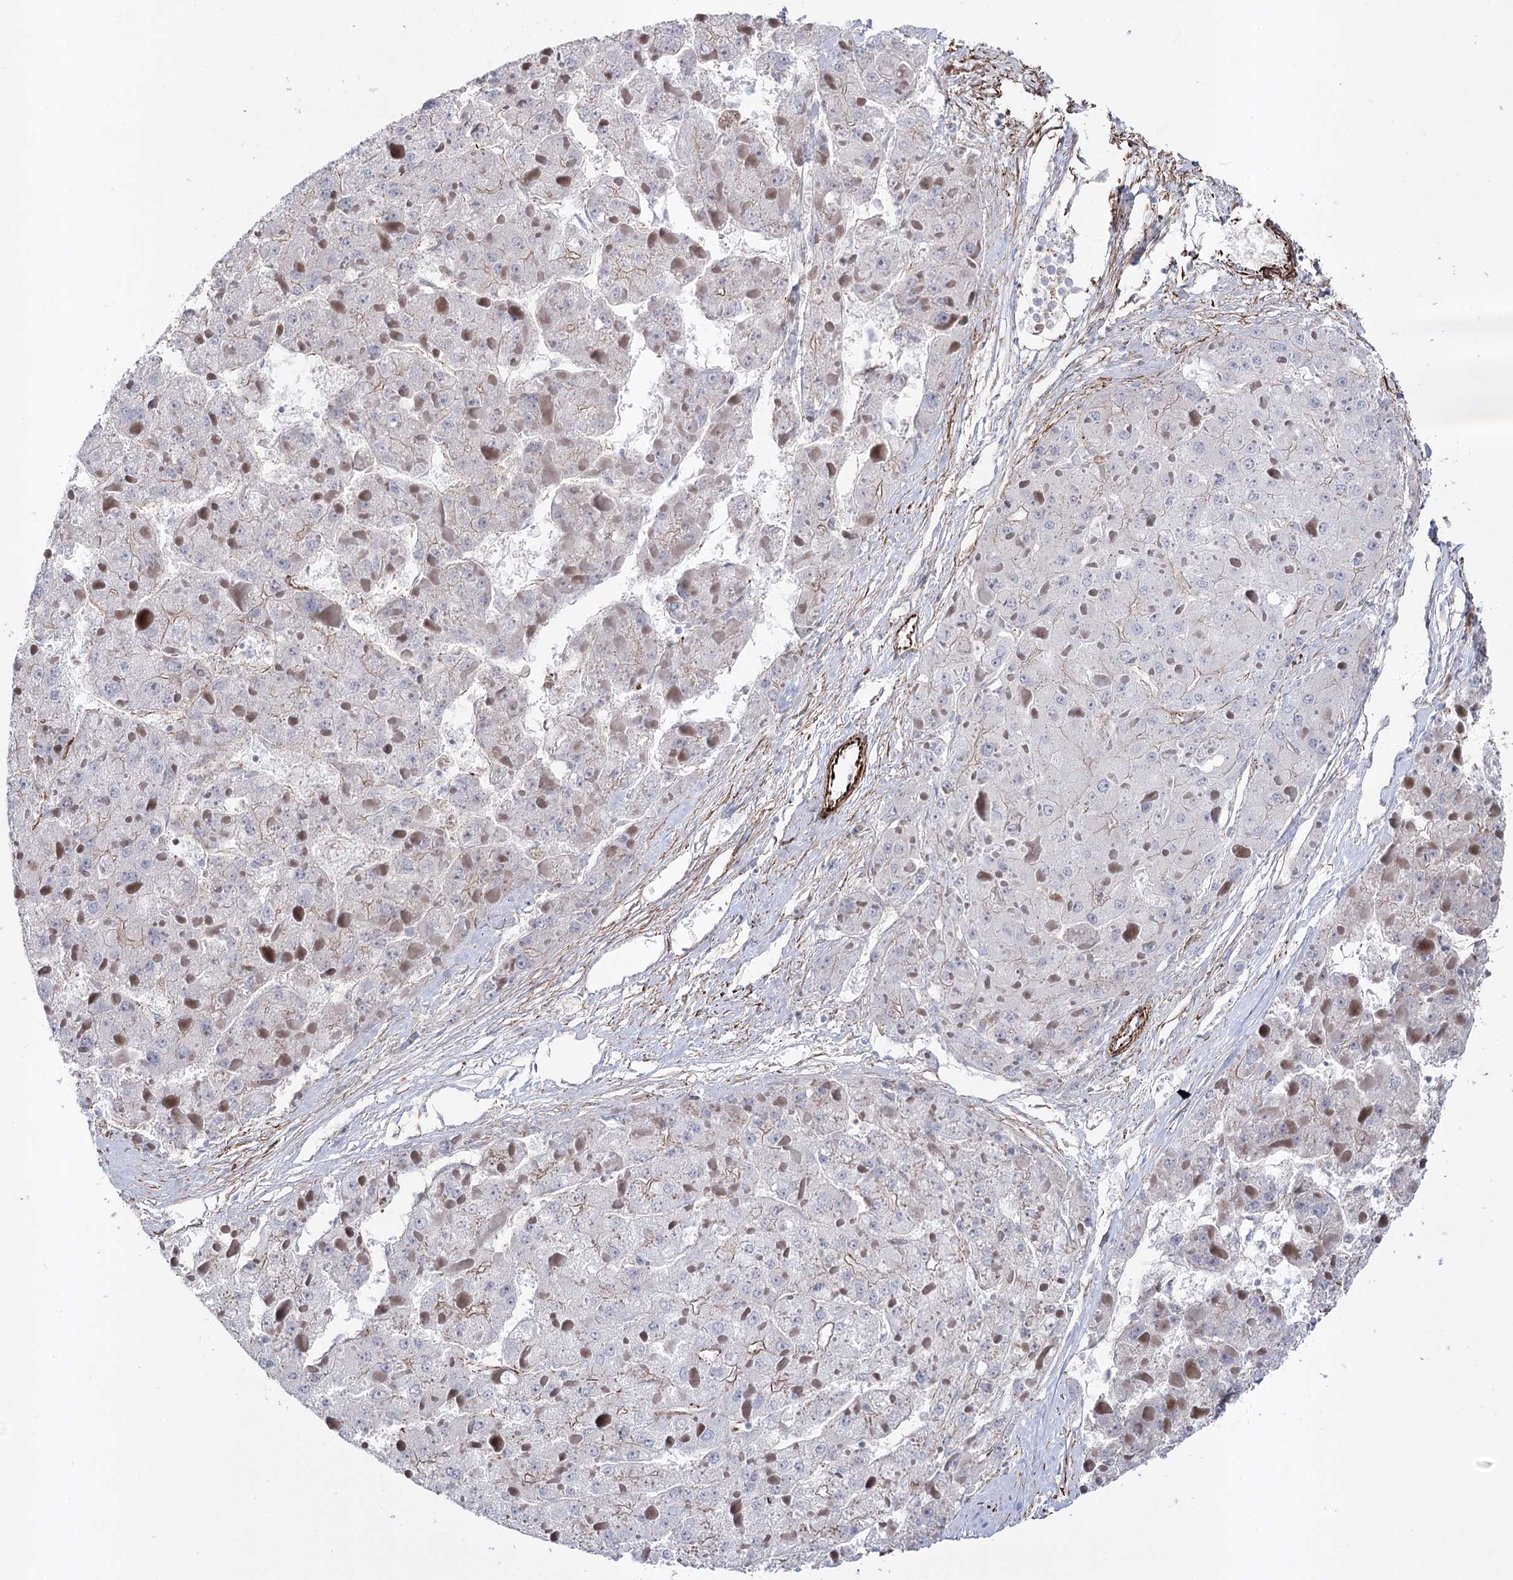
{"staining": {"intensity": "negative", "quantity": "none", "location": "none"}, "tissue": "liver cancer", "cell_type": "Tumor cells", "image_type": "cancer", "snomed": [{"axis": "morphology", "description": "Carcinoma, Hepatocellular, NOS"}, {"axis": "topography", "description": "Liver"}], "caption": "A histopathology image of human liver cancer (hepatocellular carcinoma) is negative for staining in tumor cells.", "gene": "ARHGAP20", "patient": {"sex": "female", "age": 73}}